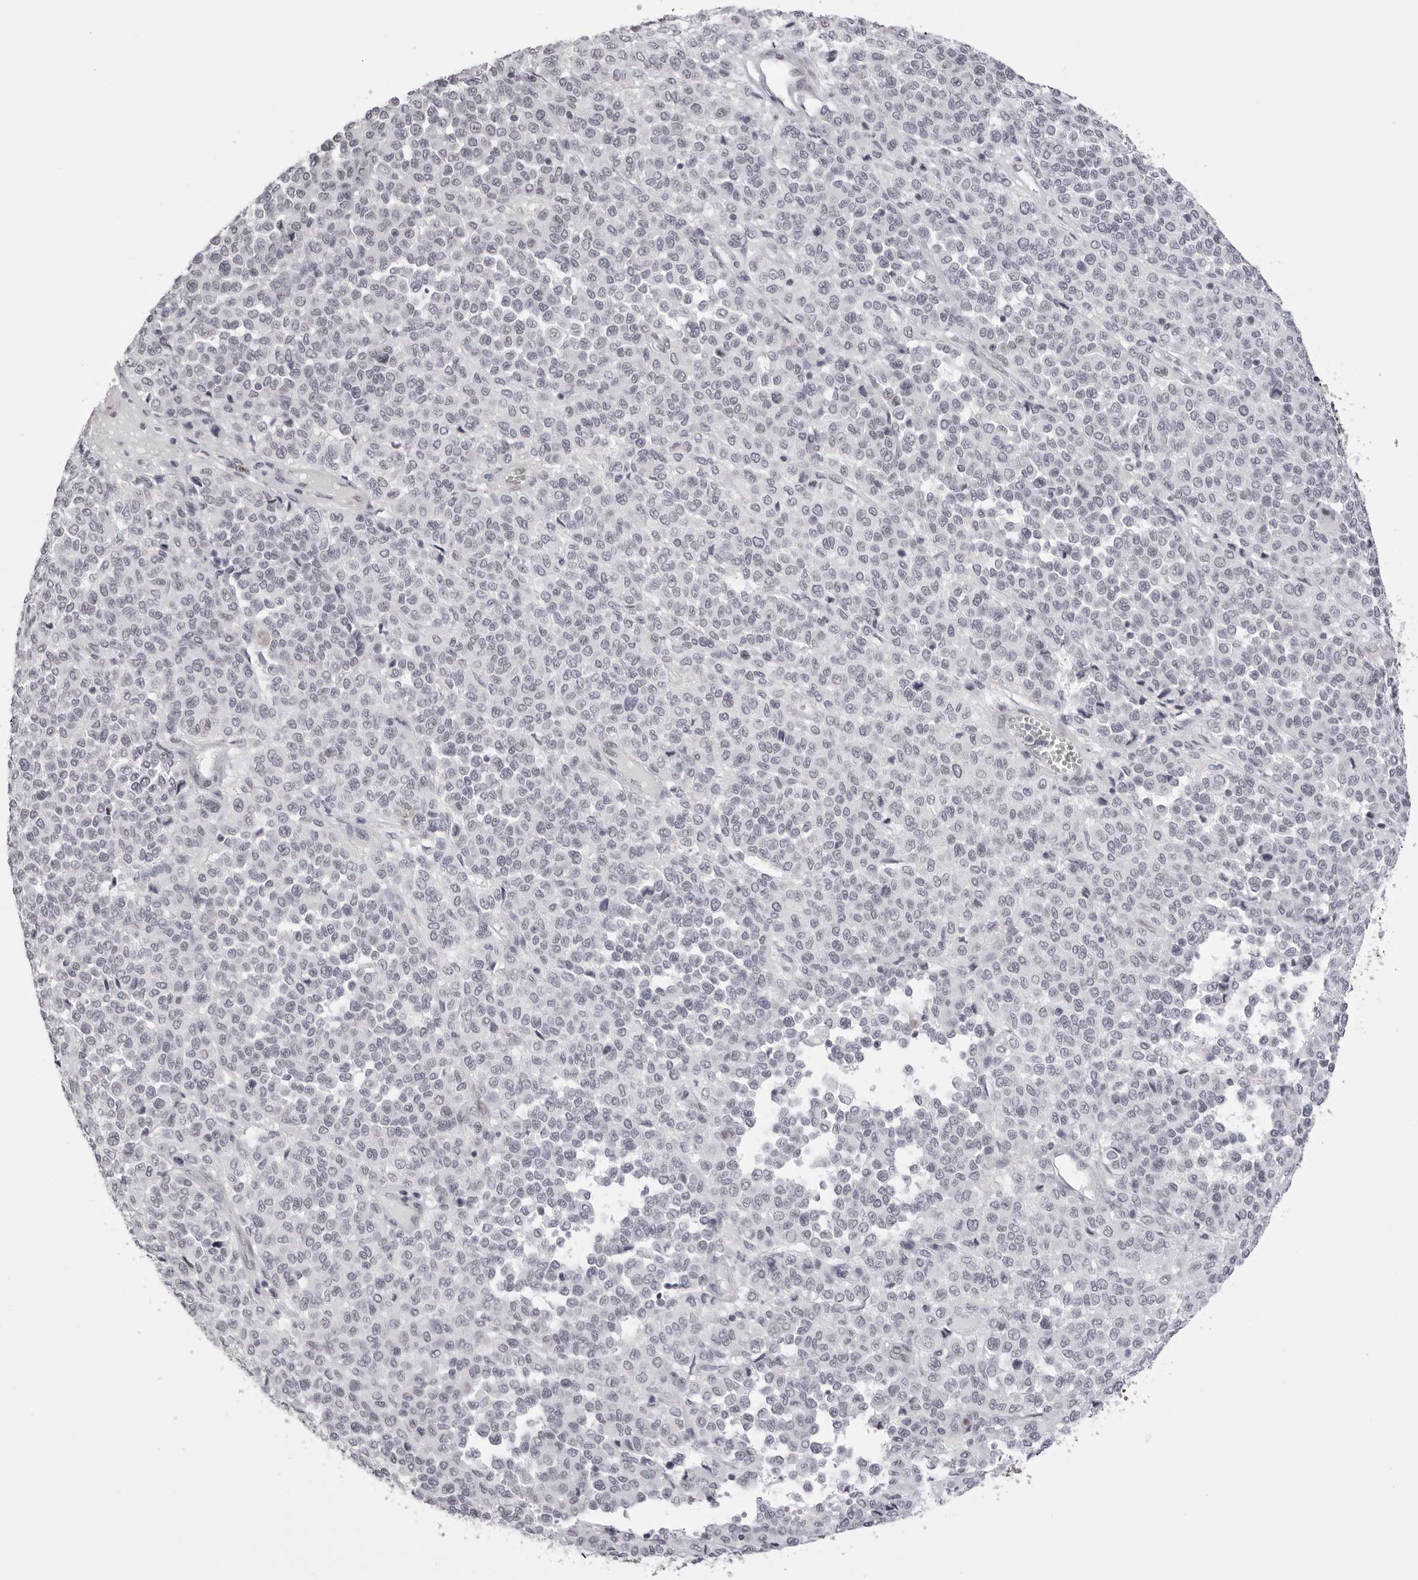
{"staining": {"intensity": "negative", "quantity": "none", "location": "none"}, "tissue": "melanoma", "cell_type": "Tumor cells", "image_type": "cancer", "snomed": [{"axis": "morphology", "description": "Malignant melanoma, Metastatic site"}, {"axis": "topography", "description": "Pancreas"}], "caption": "Tumor cells show no significant staining in malignant melanoma (metastatic site).", "gene": "MAFK", "patient": {"sex": "female", "age": 30}}